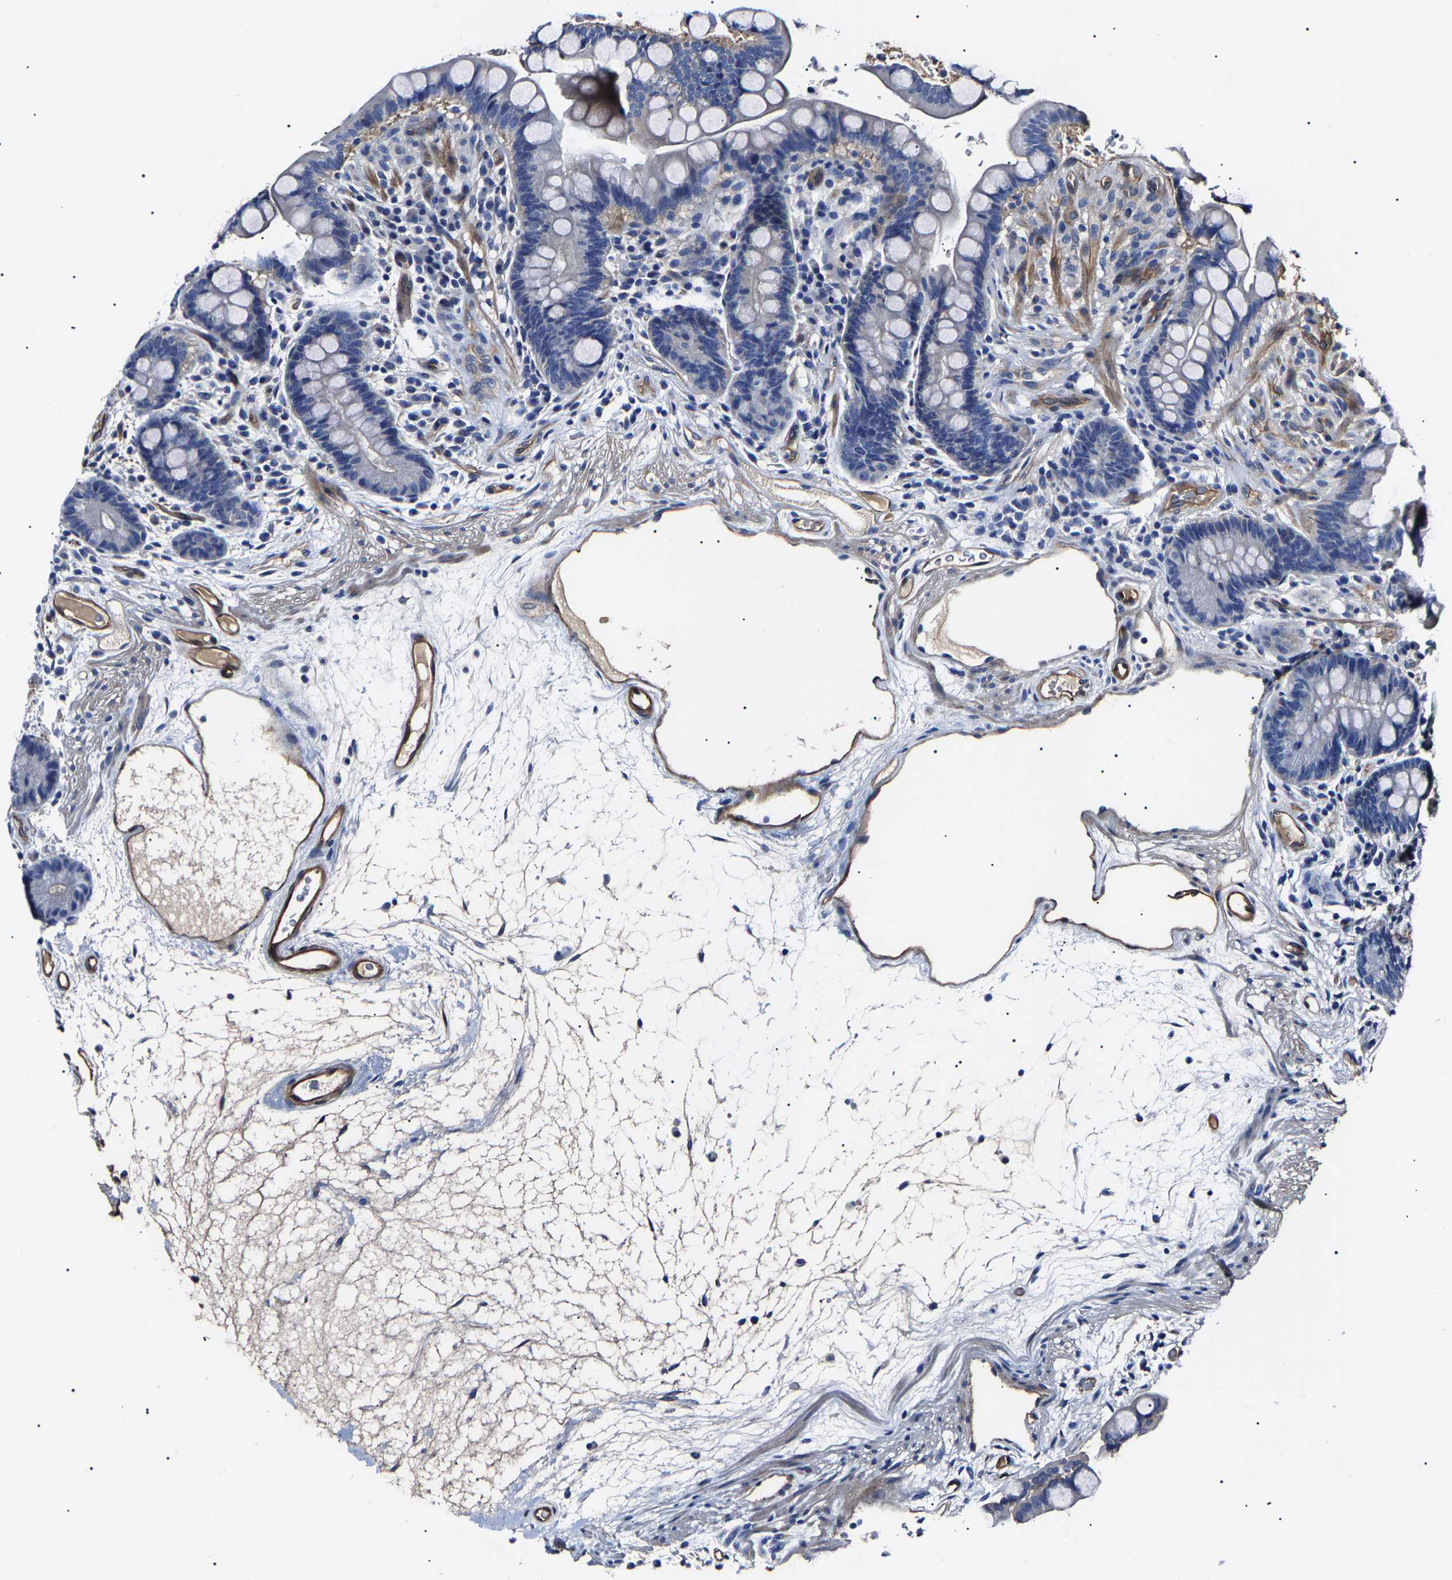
{"staining": {"intensity": "moderate", "quantity": "25%-75%", "location": "cytoplasmic/membranous"}, "tissue": "colon", "cell_type": "Endothelial cells", "image_type": "normal", "snomed": [{"axis": "morphology", "description": "Normal tissue, NOS"}, {"axis": "topography", "description": "Colon"}], "caption": "High-power microscopy captured an IHC micrograph of unremarkable colon, revealing moderate cytoplasmic/membranous expression in approximately 25%-75% of endothelial cells. (brown staining indicates protein expression, while blue staining denotes nuclei).", "gene": "KLHL42", "patient": {"sex": "male", "age": 73}}